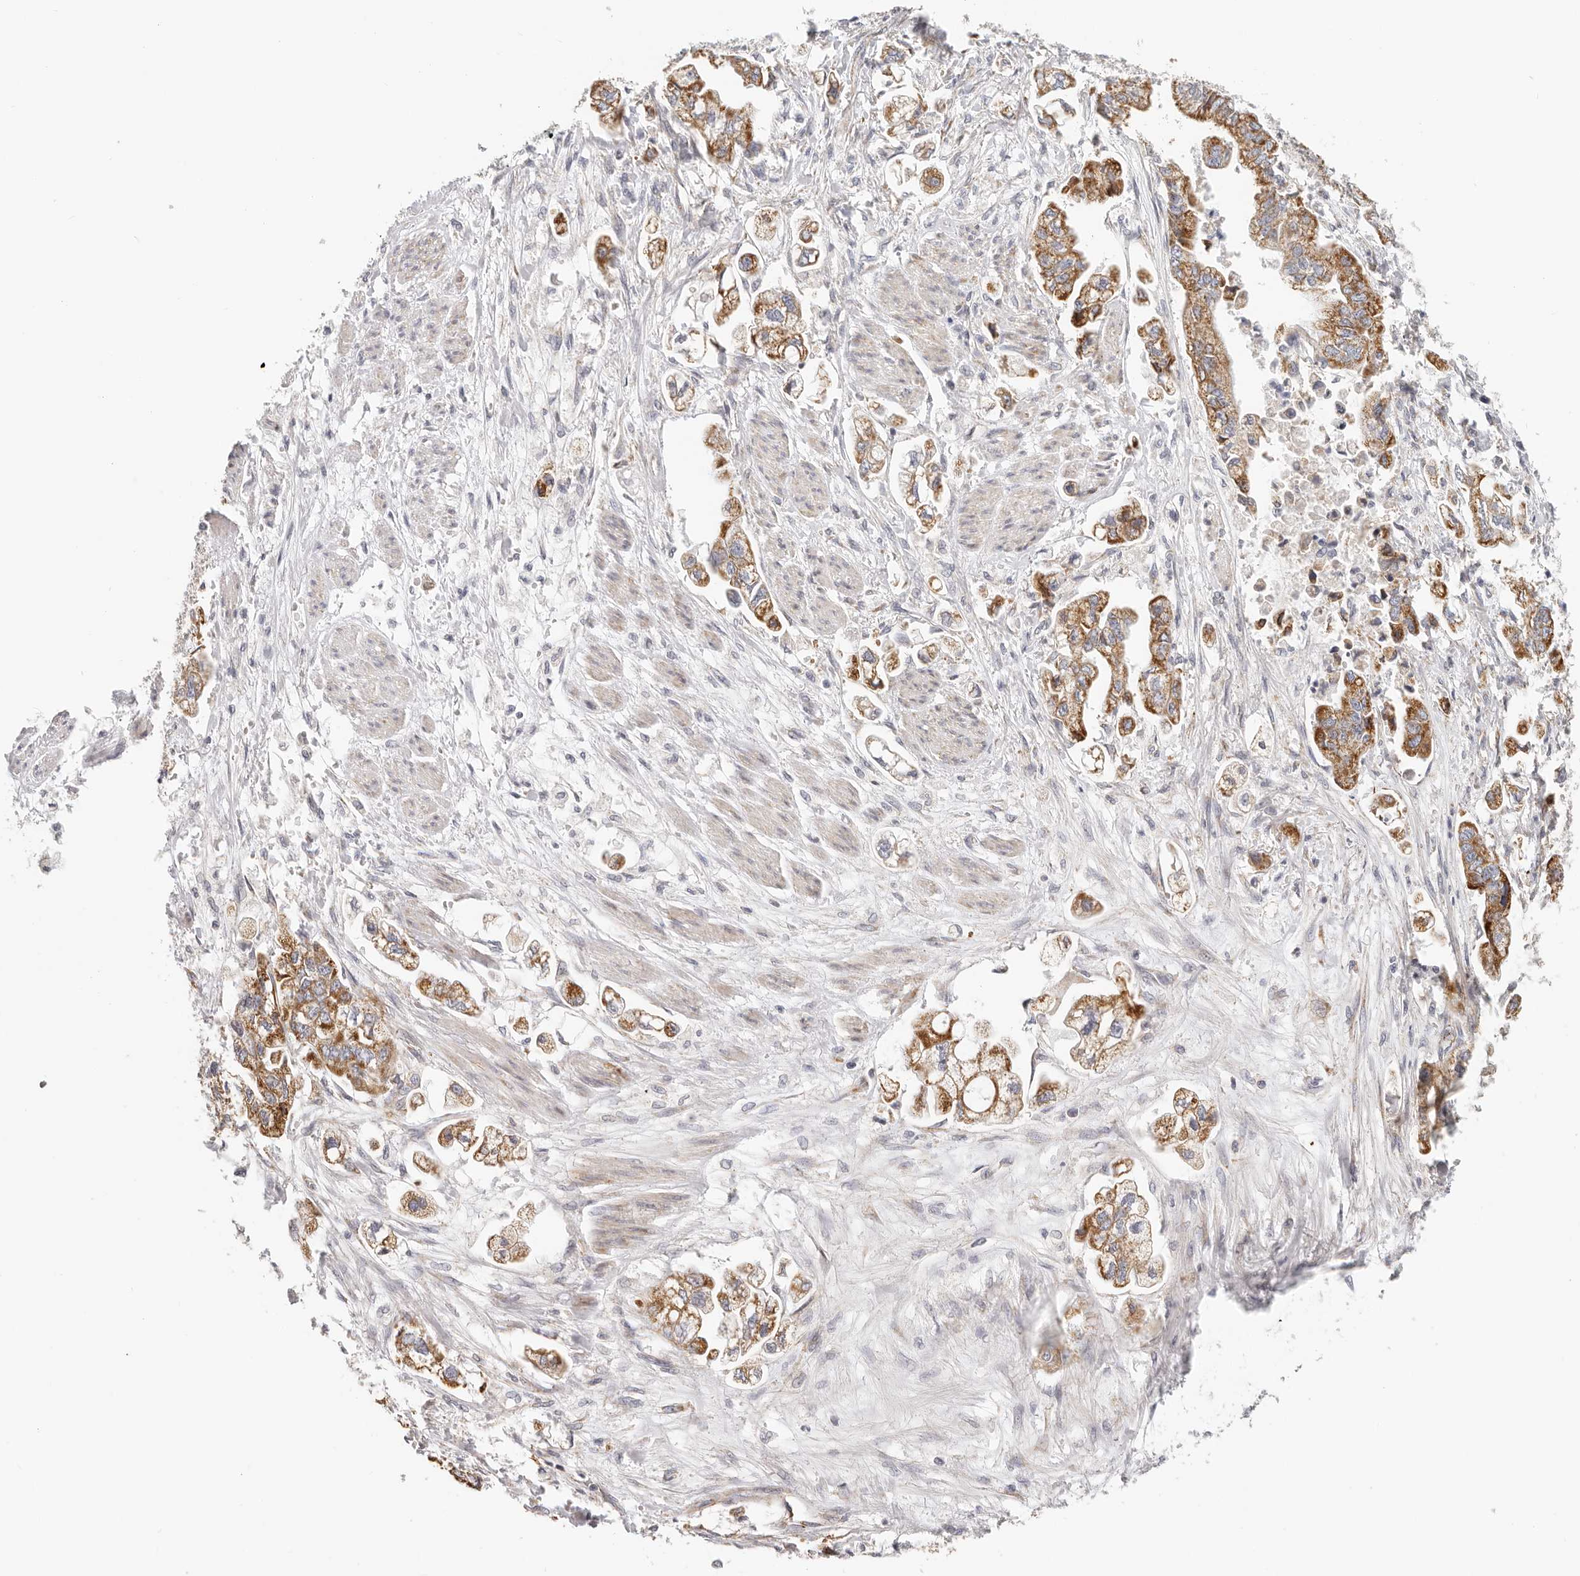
{"staining": {"intensity": "strong", "quantity": ">75%", "location": "cytoplasmic/membranous"}, "tissue": "stomach cancer", "cell_type": "Tumor cells", "image_type": "cancer", "snomed": [{"axis": "morphology", "description": "Adenocarcinoma, NOS"}, {"axis": "topography", "description": "Stomach"}], "caption": "Immunohistochemical staining of human stomach cancer reveals strong cytoplasmic/membranous protein expression in about >75% of tumor cells.", "gene": "AFDN", "patient": {"sex": "male", "age": 62}}